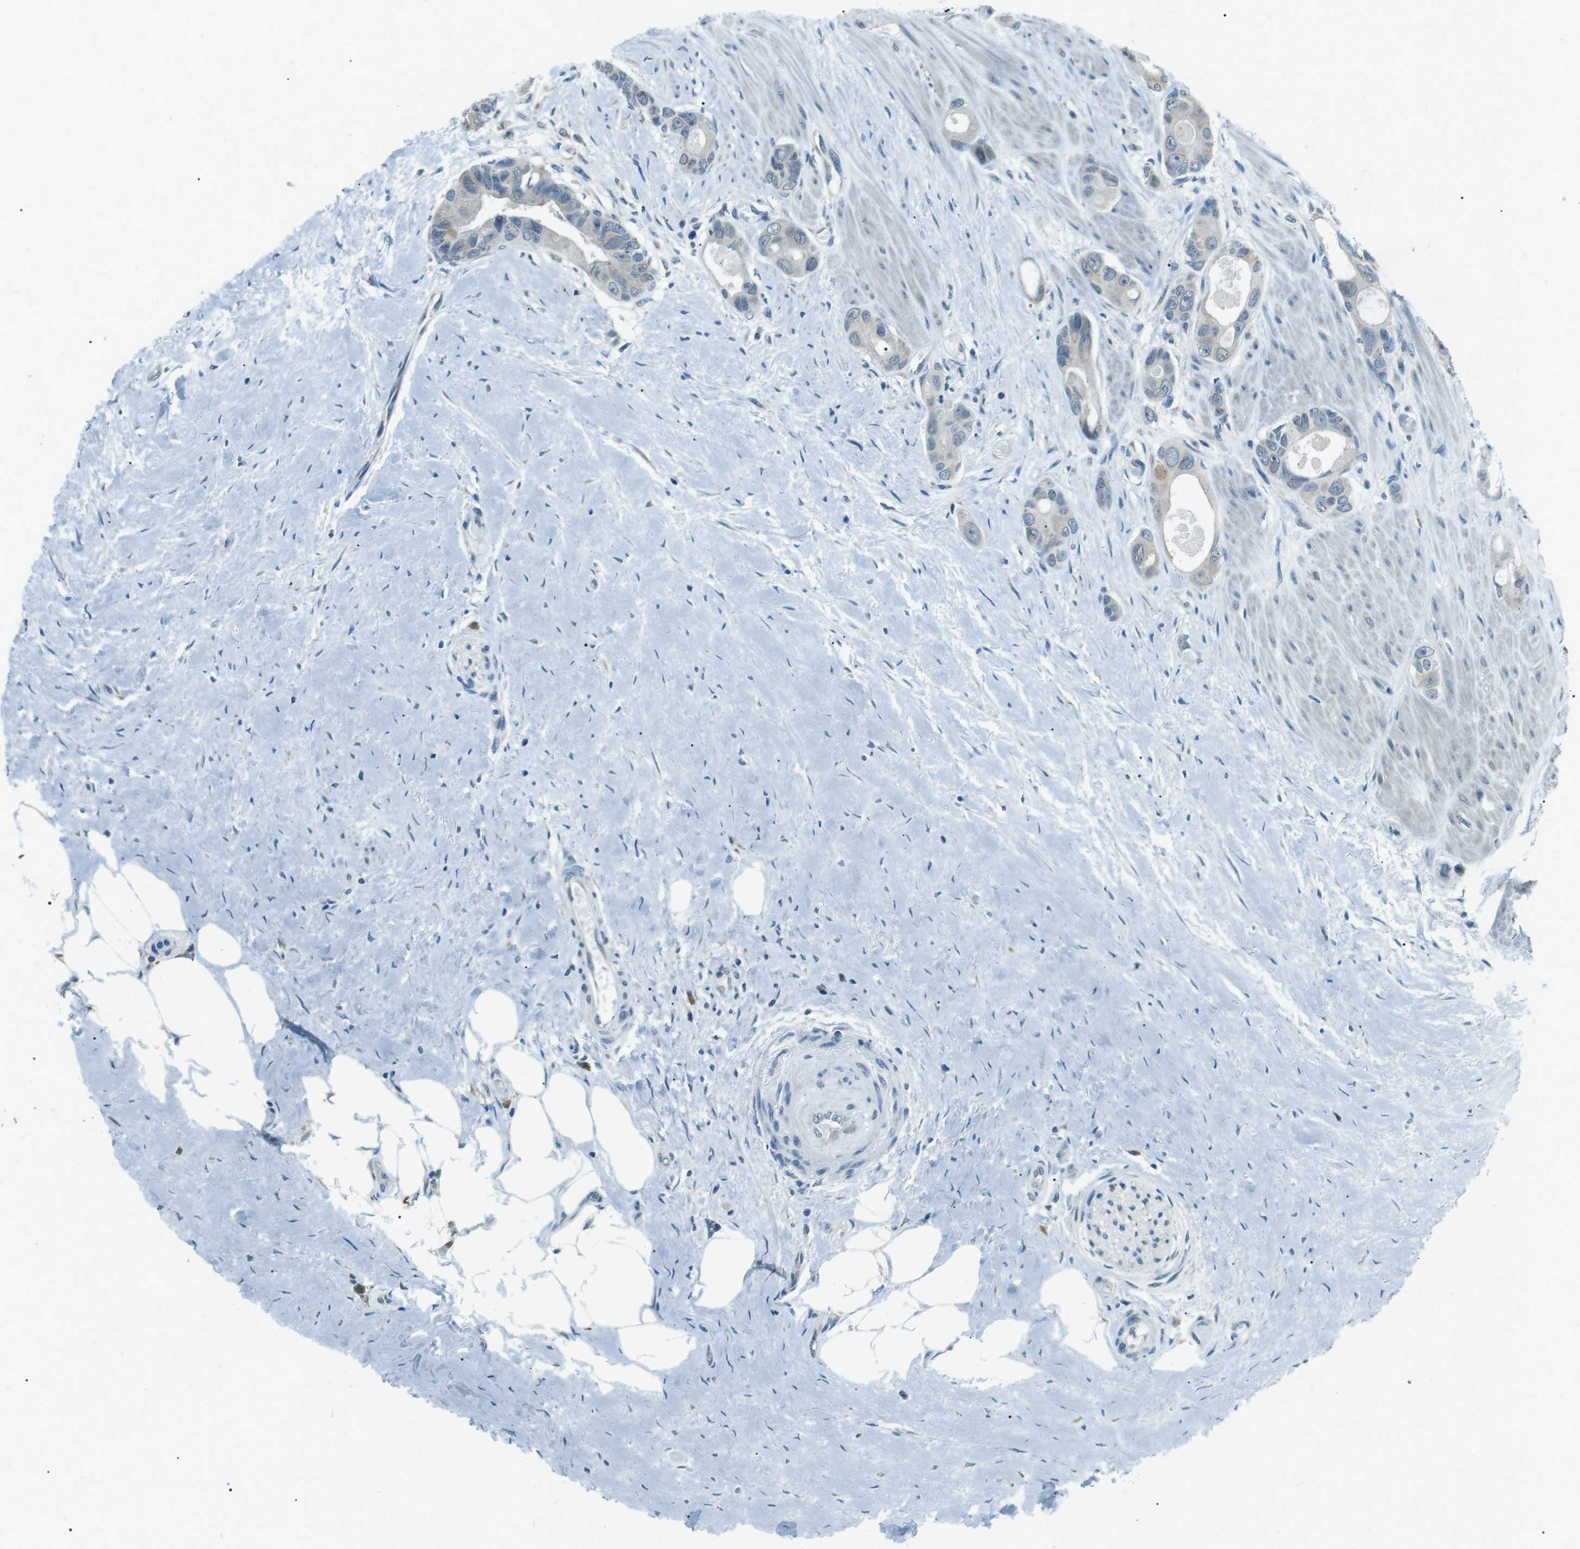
{"staining": {"intensity": "negative", "quantity": "none", "location": "none"}, "tissue": "colorectal cancer", "cell_type": "Tumor cells", "image_type": "cancer", "snomed": [{"axis": "morphology", "description": "Adenocarcinoma, NOS"}, {"axis": "topography", "description": "Rectum"}], "caption": "Protein analysis of colorectal adenocarcinoma demonstrates no significant positivity in tumor cells. (Immunohistochemistry, brightfield microscopy, high magnification).", "gene": "SERPINB2", "patient": {"sex": "male", "age": 51}}